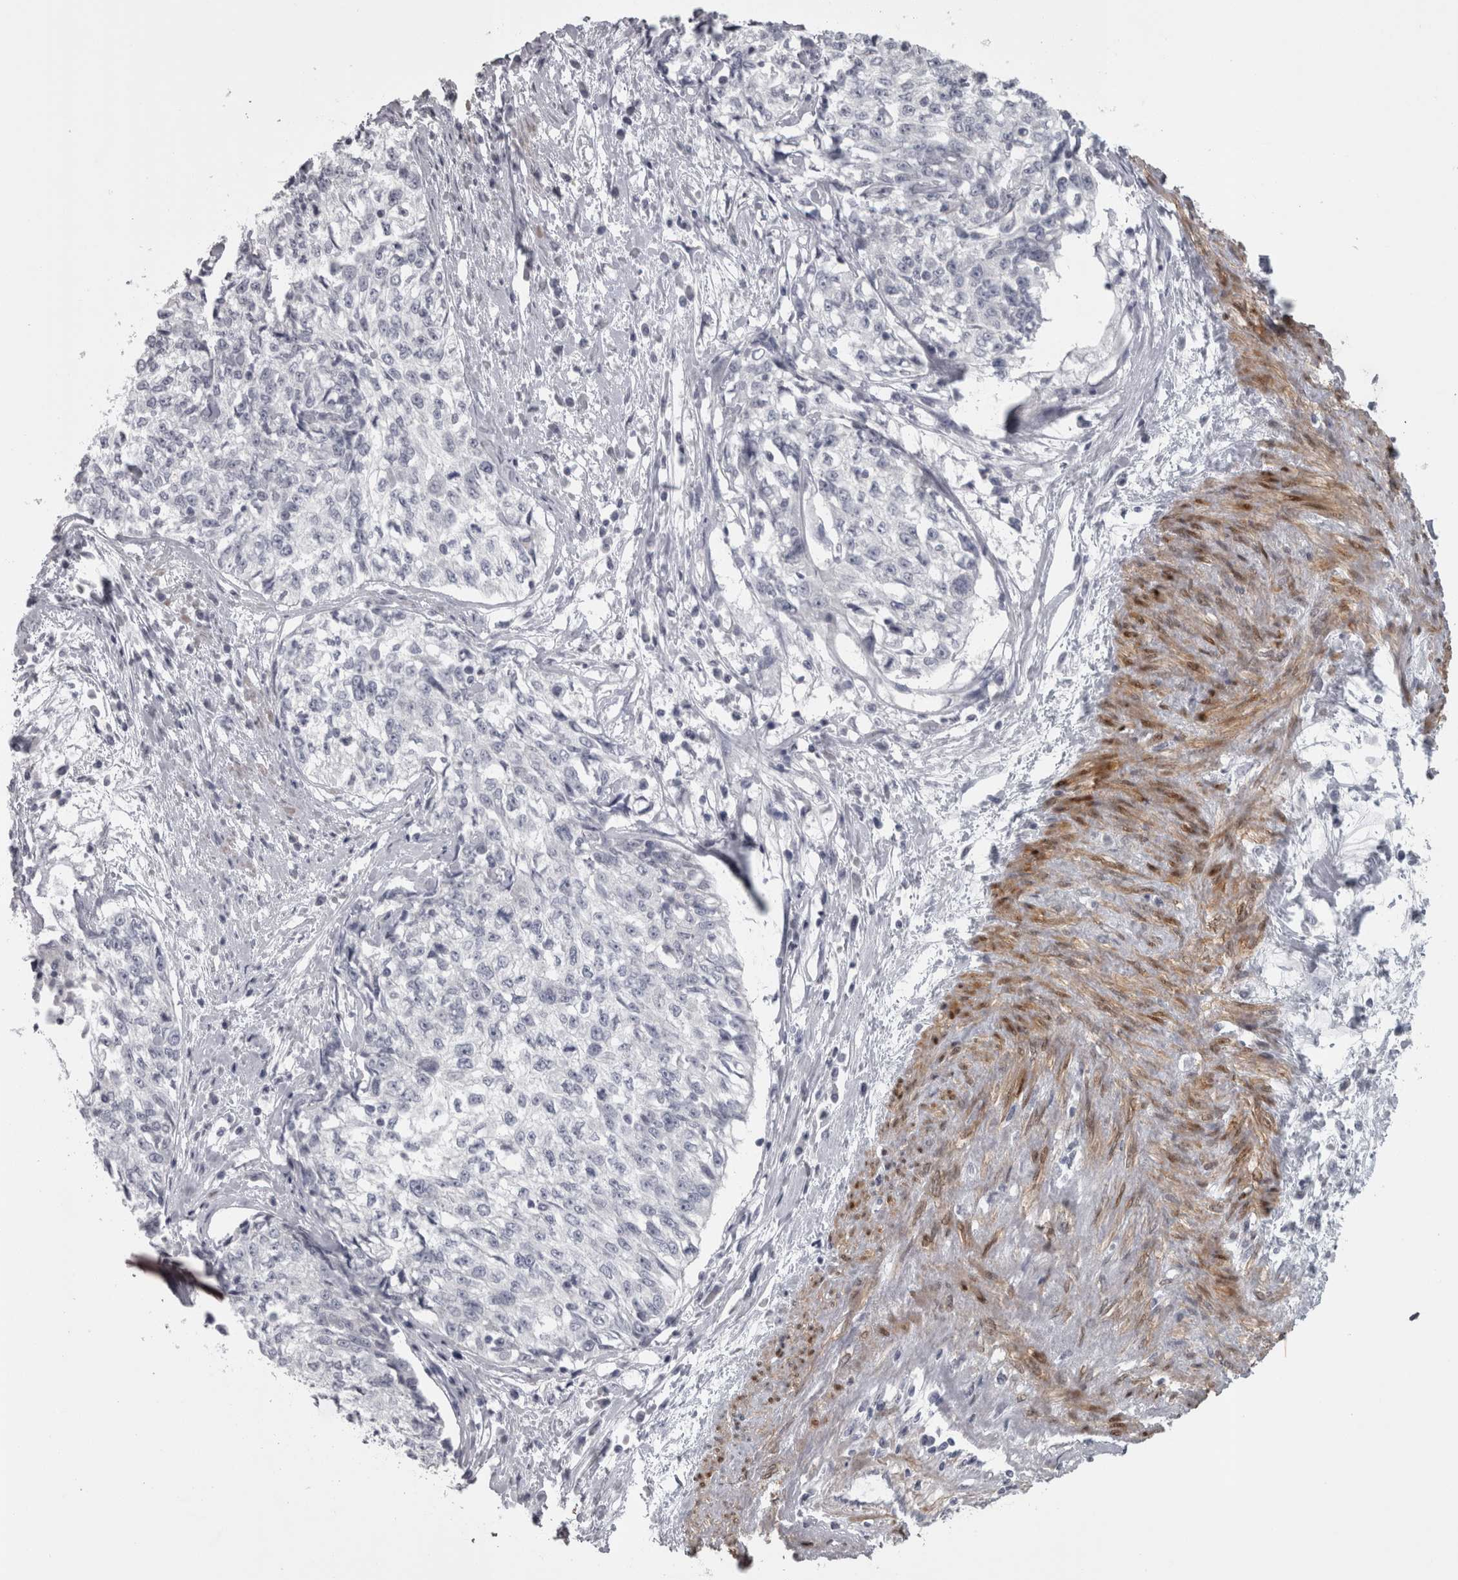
{"staining": {"intensity": "negative", "quantity": "none", "location": "none"}, "tissue": "cervical cancer", "cell_type": "Tumor cells", "image_type": "cancer", "snomed": [{"axis": "morphology", "description": "Squamous cell carcinoma, NOS"}, {"axis": "topography", "description": "Cervix"}], "caption": "There is no significant positivity in tumor cells of cervical cancer.", "gene": "PPP1R12B", "patient": {"sex": "female", "age": 57}}